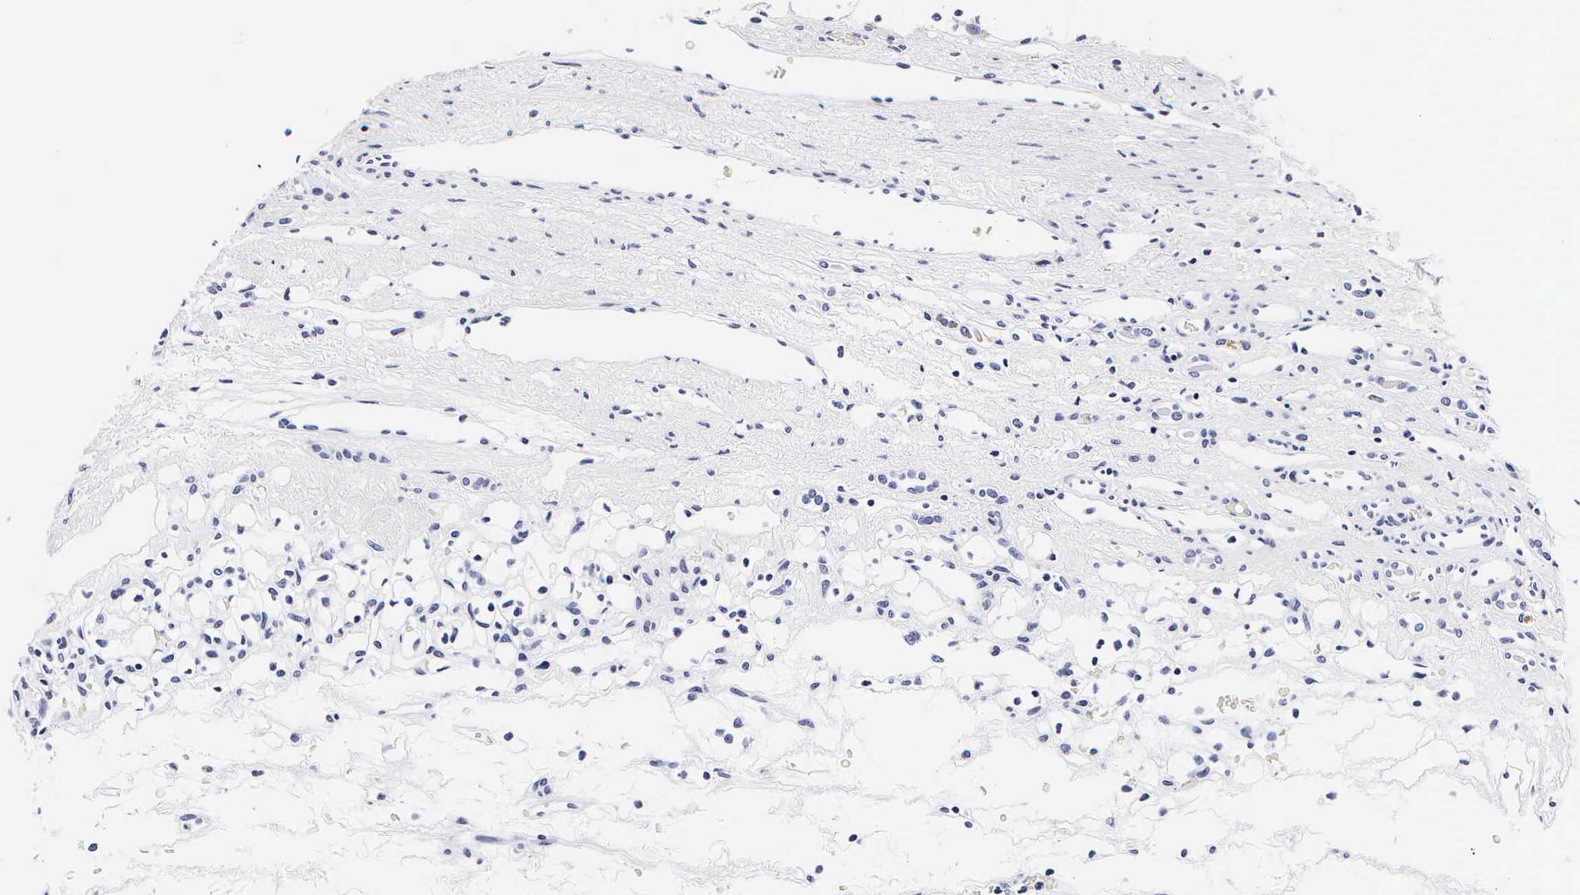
{"staining": {"intensity": "negative", "quantity": "none", "location": "none"}, "tissue": "renal cancer", "cell_type": "Tumor cells", "image_type": "cancer", "snomed": [{"axis": "morphology", "description": "Adenocarcinoma, NOS"}, {"axis": "topography", "description": "Kidney"}], "caption": "Adenocarcinoma (renal) stained for a protein using IHC displays no staining tumor cells.", "gene": "RNASE6", "patient": {"sex": "female", "age": 60}}